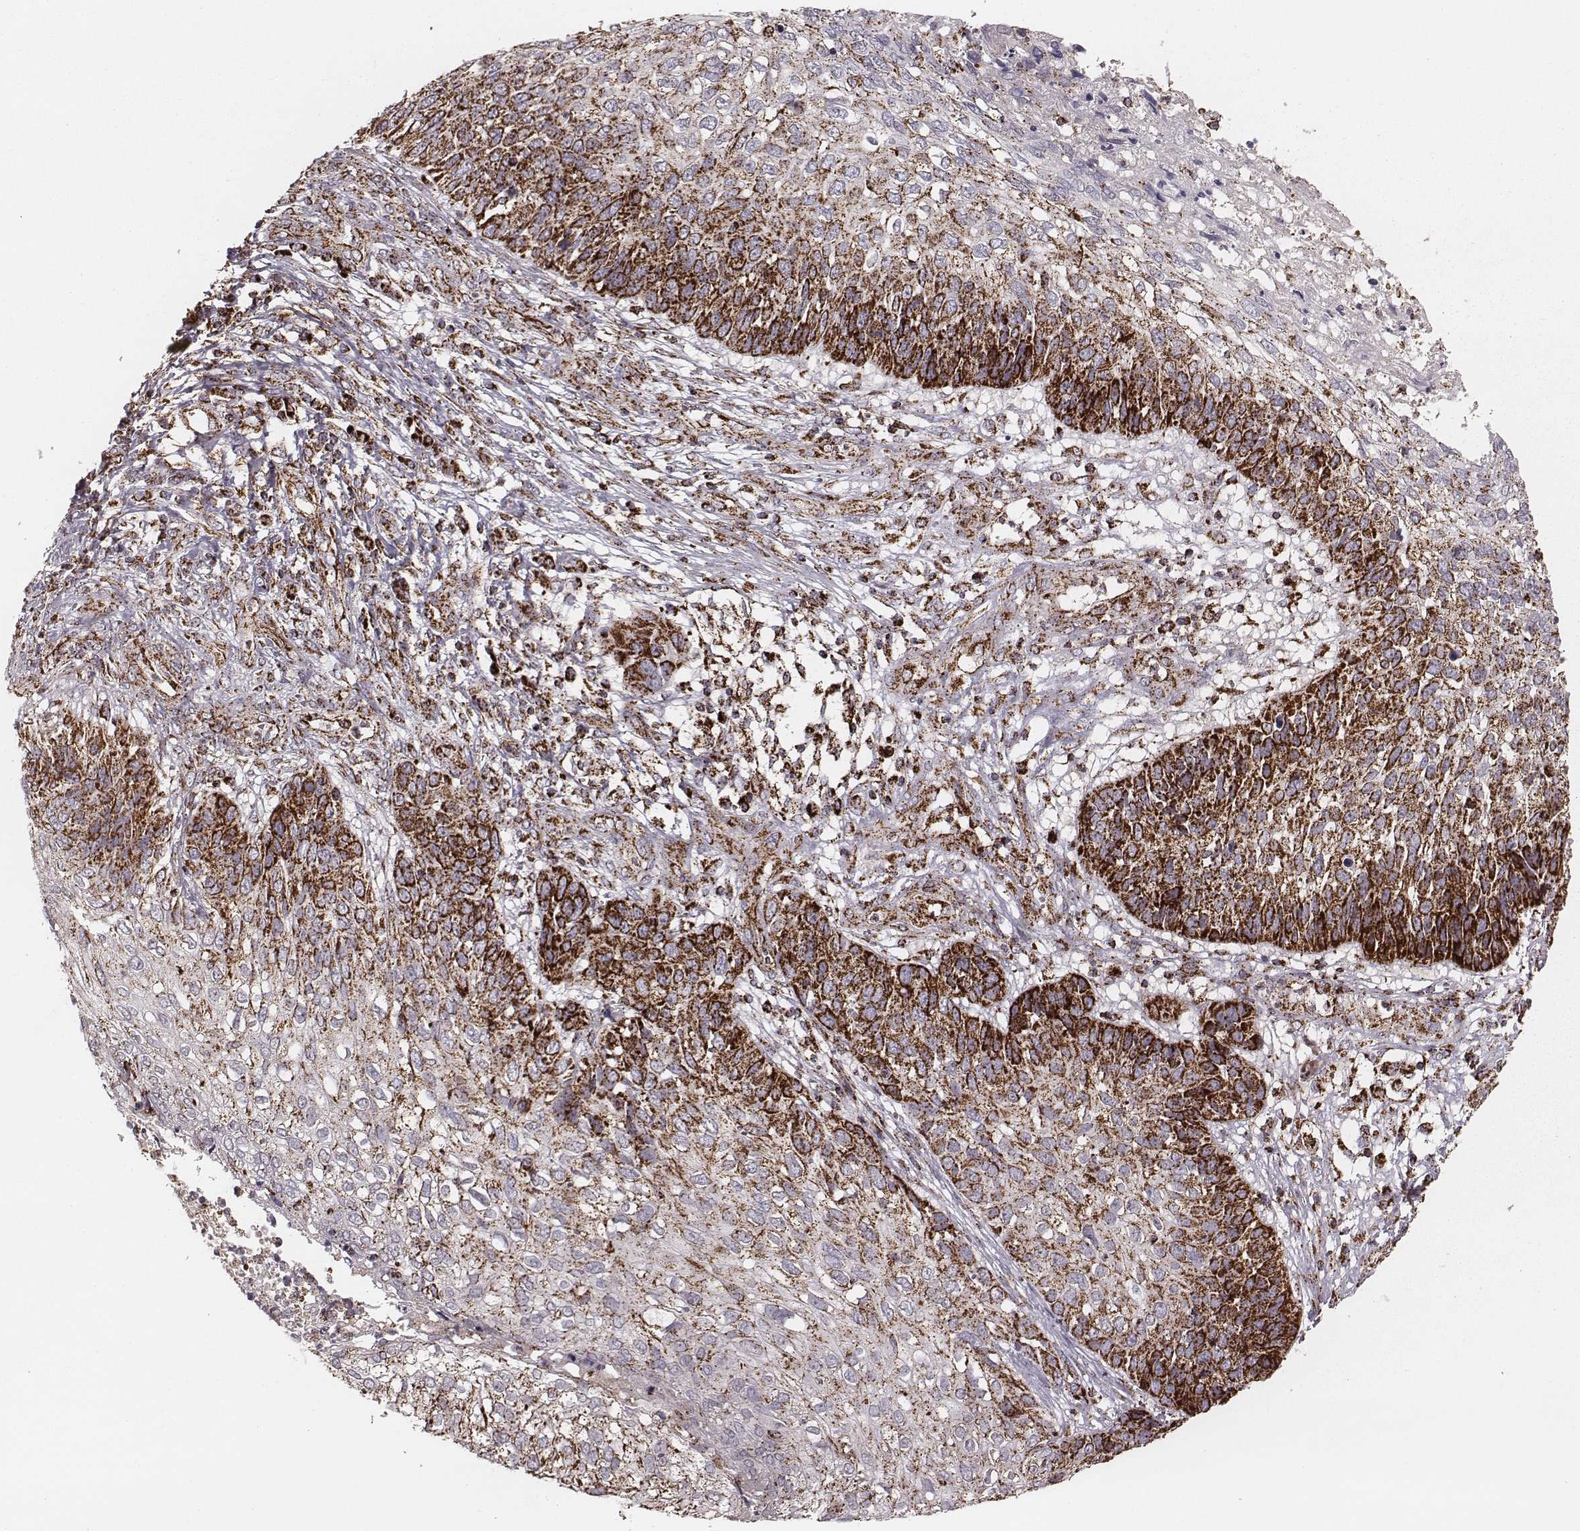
{"staining": {"intensity": "strong", "quantity": ">75%", "location": "cytoplasmic/membranous"}, "tissue": "skin cancer", "cell_type": "Tumor cells", "image_type": "cancer", "snomed": [{"axis": "morphology", "description": "Squamous cell carcinoma, NOS"}, {"axis": "topography", "description": "Skin"}], "caption": "Tumor cells show high levels of strong cytoplasmic/membranous staining in approximately >75% of cells in human squamous cell carcinoma (skin).", "gene": "TUFM", "patient": {"sex": "male", "age": 92}}